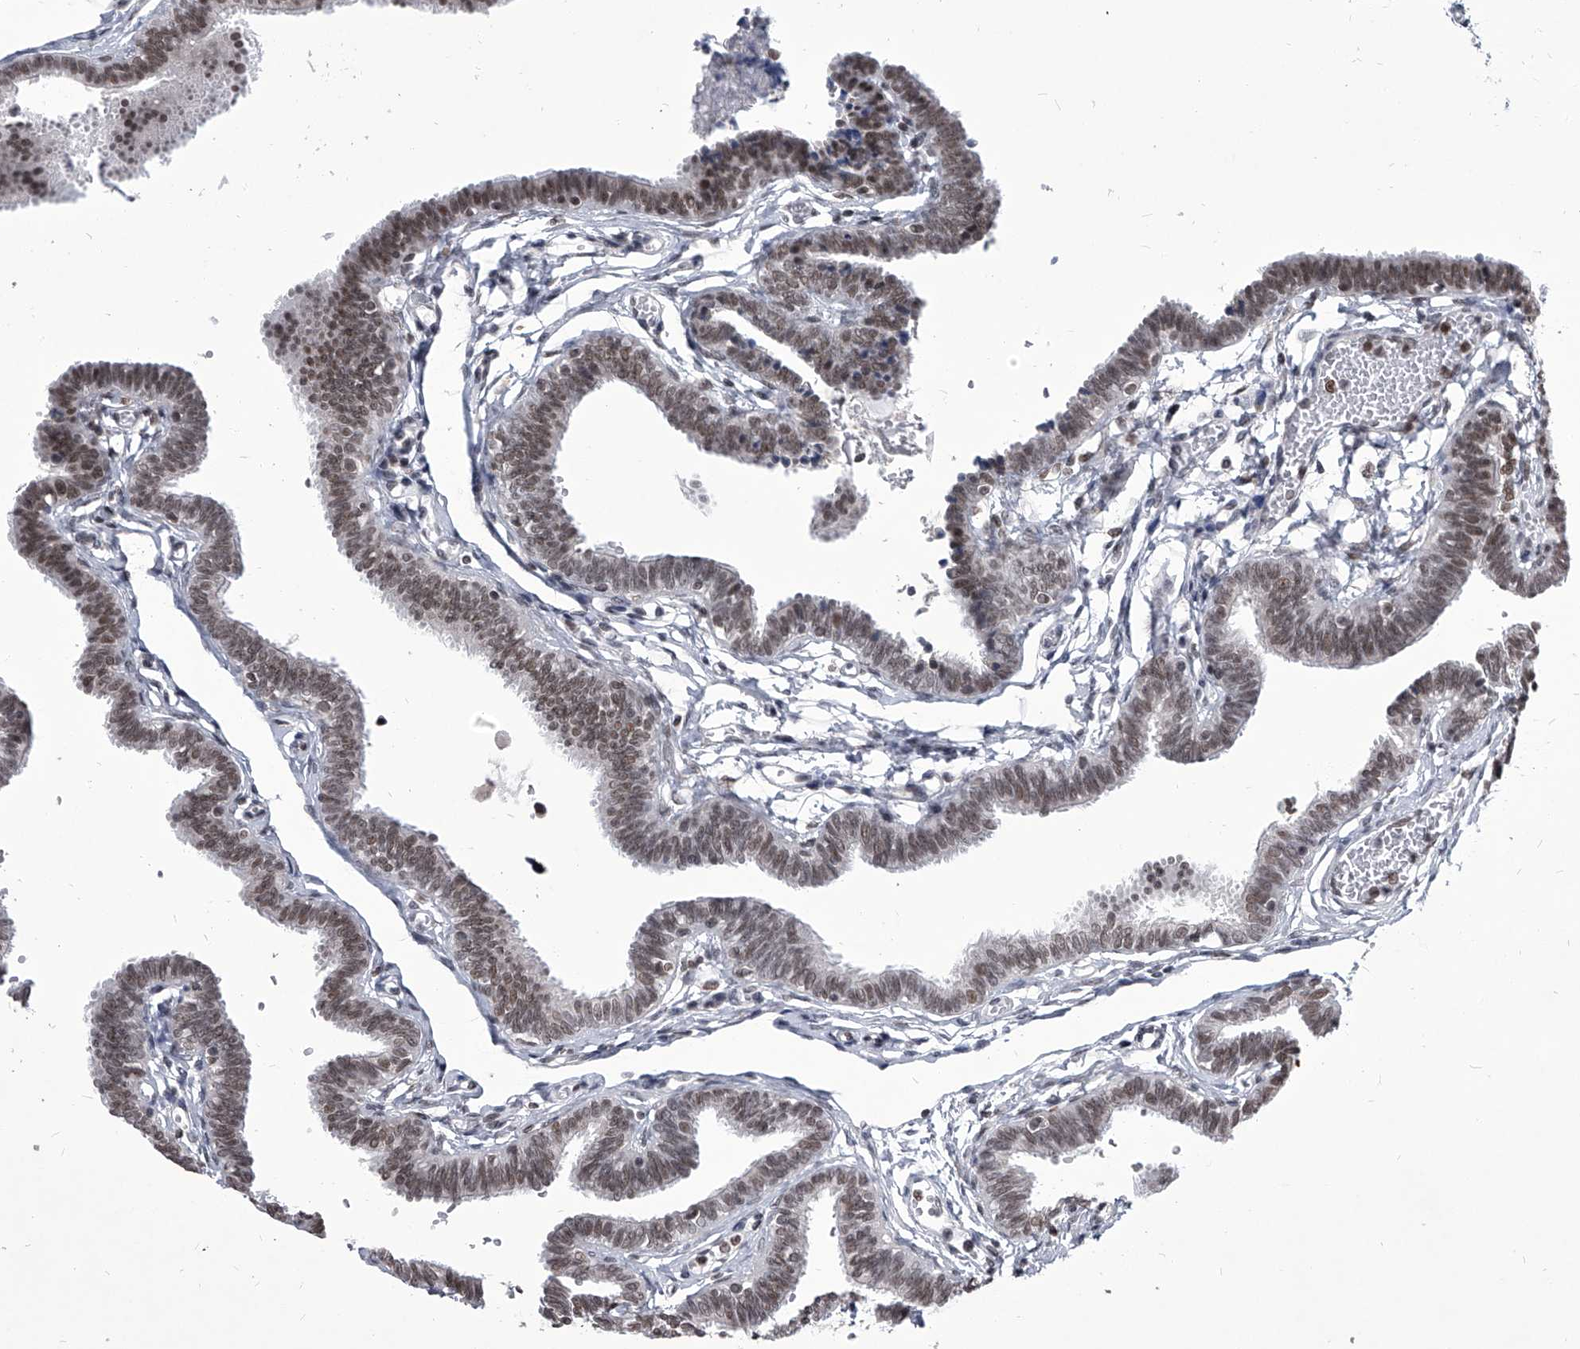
{"staining": {"intensity": "moderate", "quantity": "25%-75%", "location": "nuclear"}, "tissue": "fallopian tube", "cell_type": "Glandular cells", "image_type": "normal", "snomed": [{"axis": "morphology", "description": "Normal tissue, NOS"}, {"axis": "topography", "description": "Fallopian tube"}, {"axis": "topography", "description": "Ovary"}], "caption": "Glandular cells demonstrate moderate nuclear positivity in about 25%-75% of cells in normal fallopian tube. Immunohistochemistry stains the protein in brown and the nuclei are stained blue.", "gene": "PPIL4", "patient": {"sex": "female", "age": 23}}